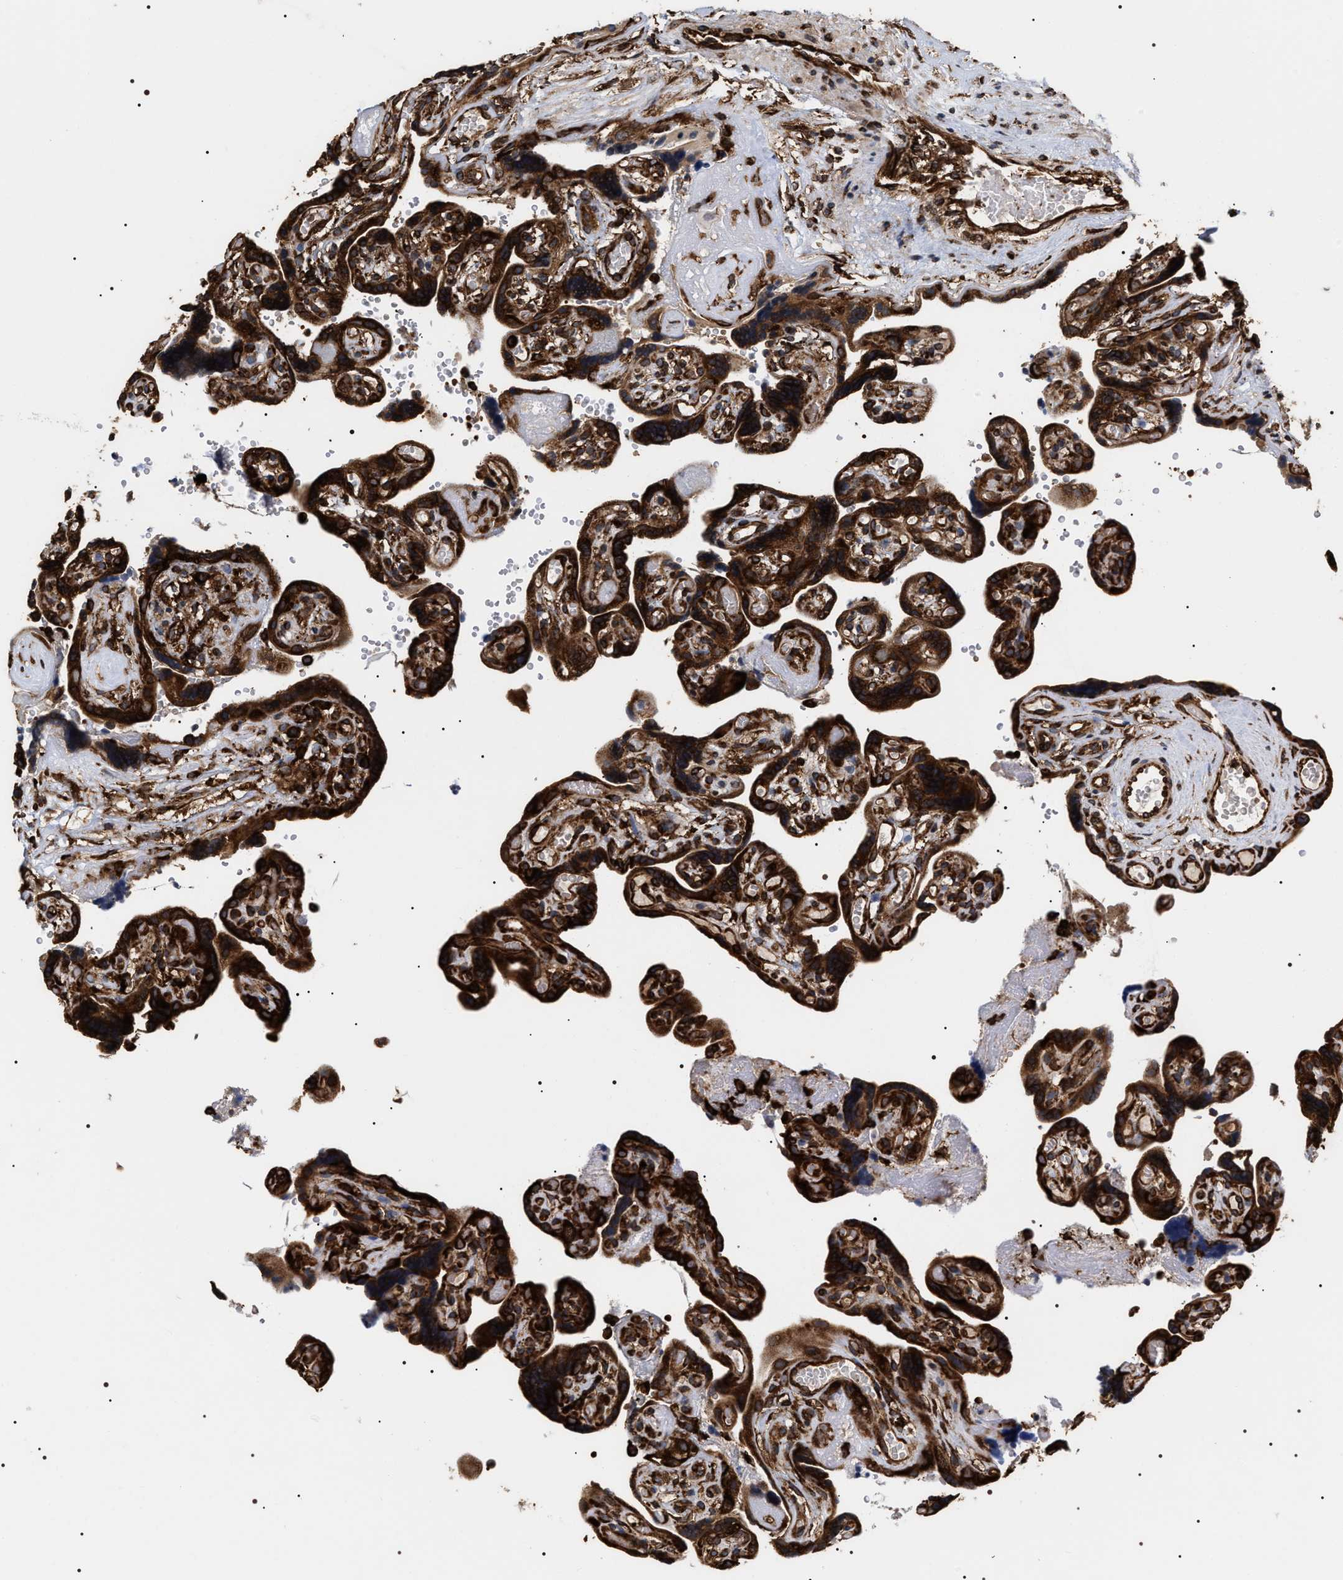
{"staining": {"intensity": "strong", "quantity": ">75%", "location": "cytoplasmic/membranous"}, "tissue": "placenta", "cell_type": "Decidual cells", "image_type": "normal", "snomed": [{"axis": "morphology", "description": "Normal tissue, NOS"}, {"axis": "topography", "description": "Placenta"}], "caption": "DAB (3,3'-diaminobenzidine) immunohistochemical staining of benign human placenta exhibits strong cytoplasmic/membranous protein staining in approximately >75% of decidual cells.", "gene": "SERBP1", "patient": {"sex": "female", "age": 30}}